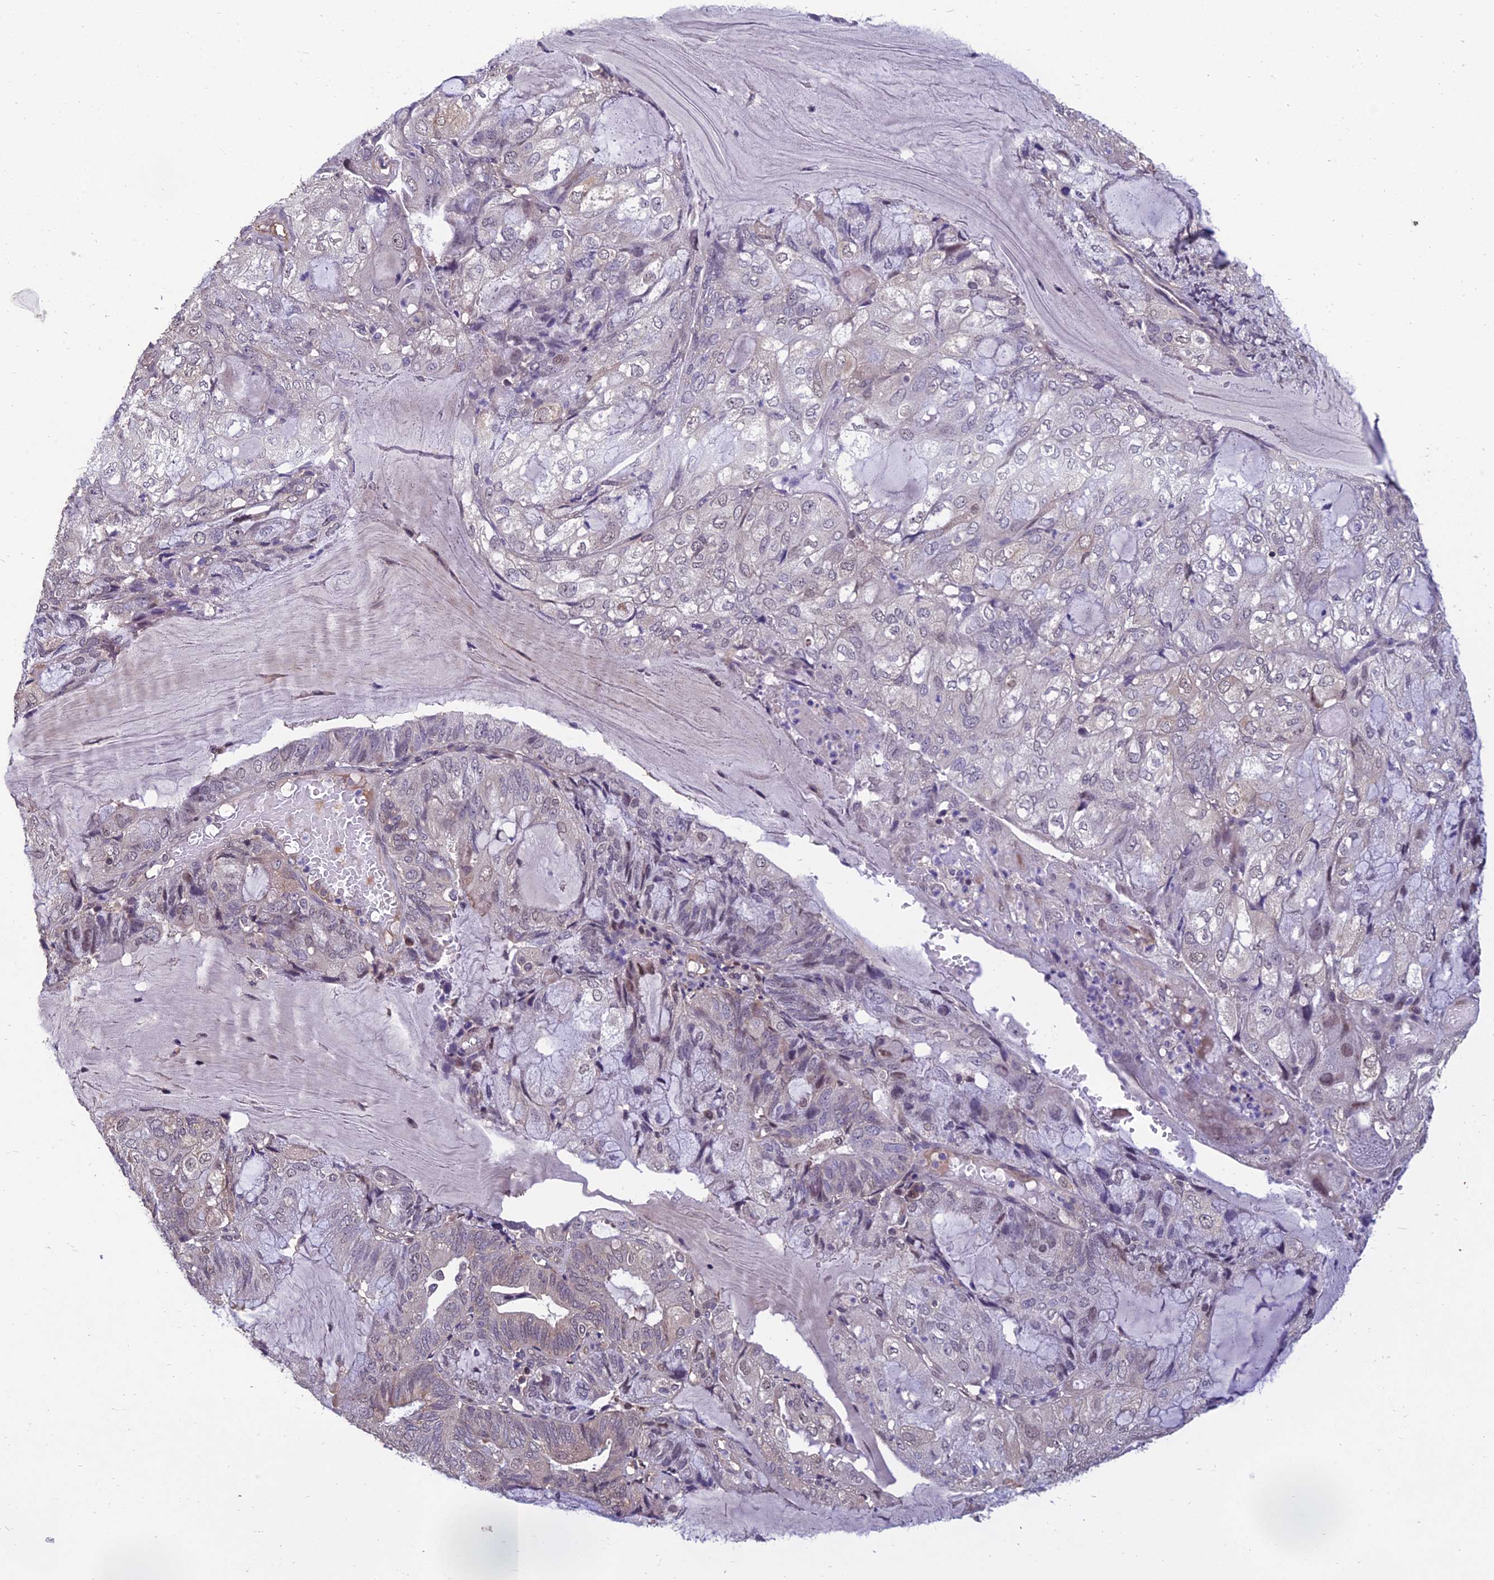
{"staining": {"intensity": "negative", "quantity": "none", "location": "none"}, "tissue": "endometrial cancer", "cell_type": "Tumor cells", "image_type": "cancer", "snomed": [{"axis": "morphology", "description": "Adenocarcinoma, NOS"}, {"axis": "topography", "description": "Endometrium"}], "caption": "This is an IHC photomicrograph of human adenocarcinoma (endometrial). There is no staining in tumor cells.", "gene": "GRWD1", "patient": {"sex": "female", "age": 81}}